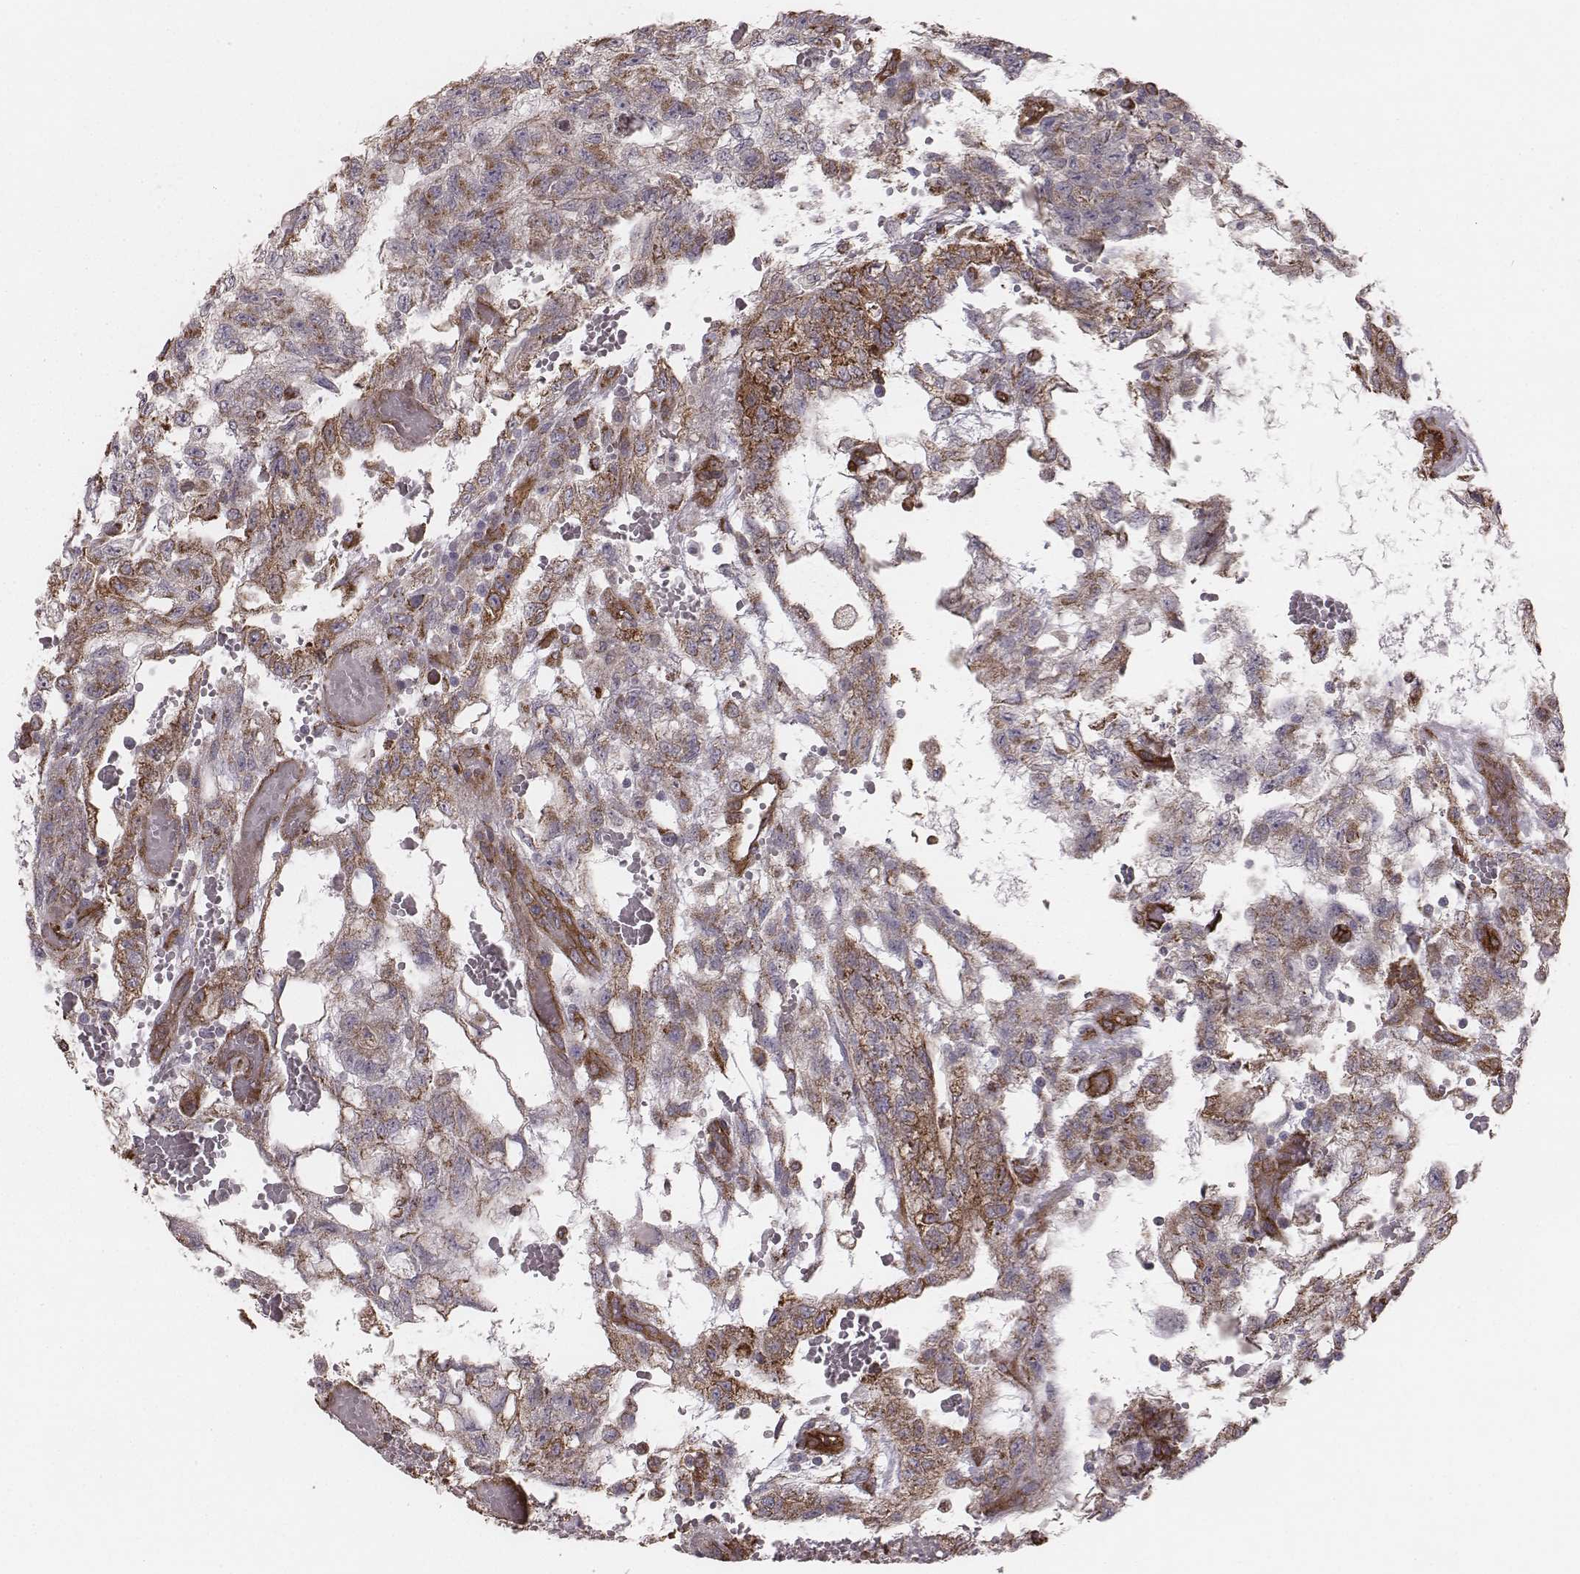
{"staining": {"intensity": "moderate", "quantity": "25%-75%", "location": "cytoplasmic/membranous"}, "tissue": "testis cancer", "cell_type": "Tumor cells", "image_type": "cancer", "snomed": [{"axis": "morphology", "description": "Carcinoma, Embryonal, NOS"}, {"axis": "topography", "description": "Testis"}], "caption": "High-power microscopy captured an IHC histopathology image of testis cancer (embryonal carcinoma), revealing moderate cytoplasmic/membranous positivity in approximately 25%-75% of tumor cells. (brown staining indicates protein expression, while blue staining denotes nuclei).", "gene": "PALMD", "patient": {"sex": "male", "age": 32}}